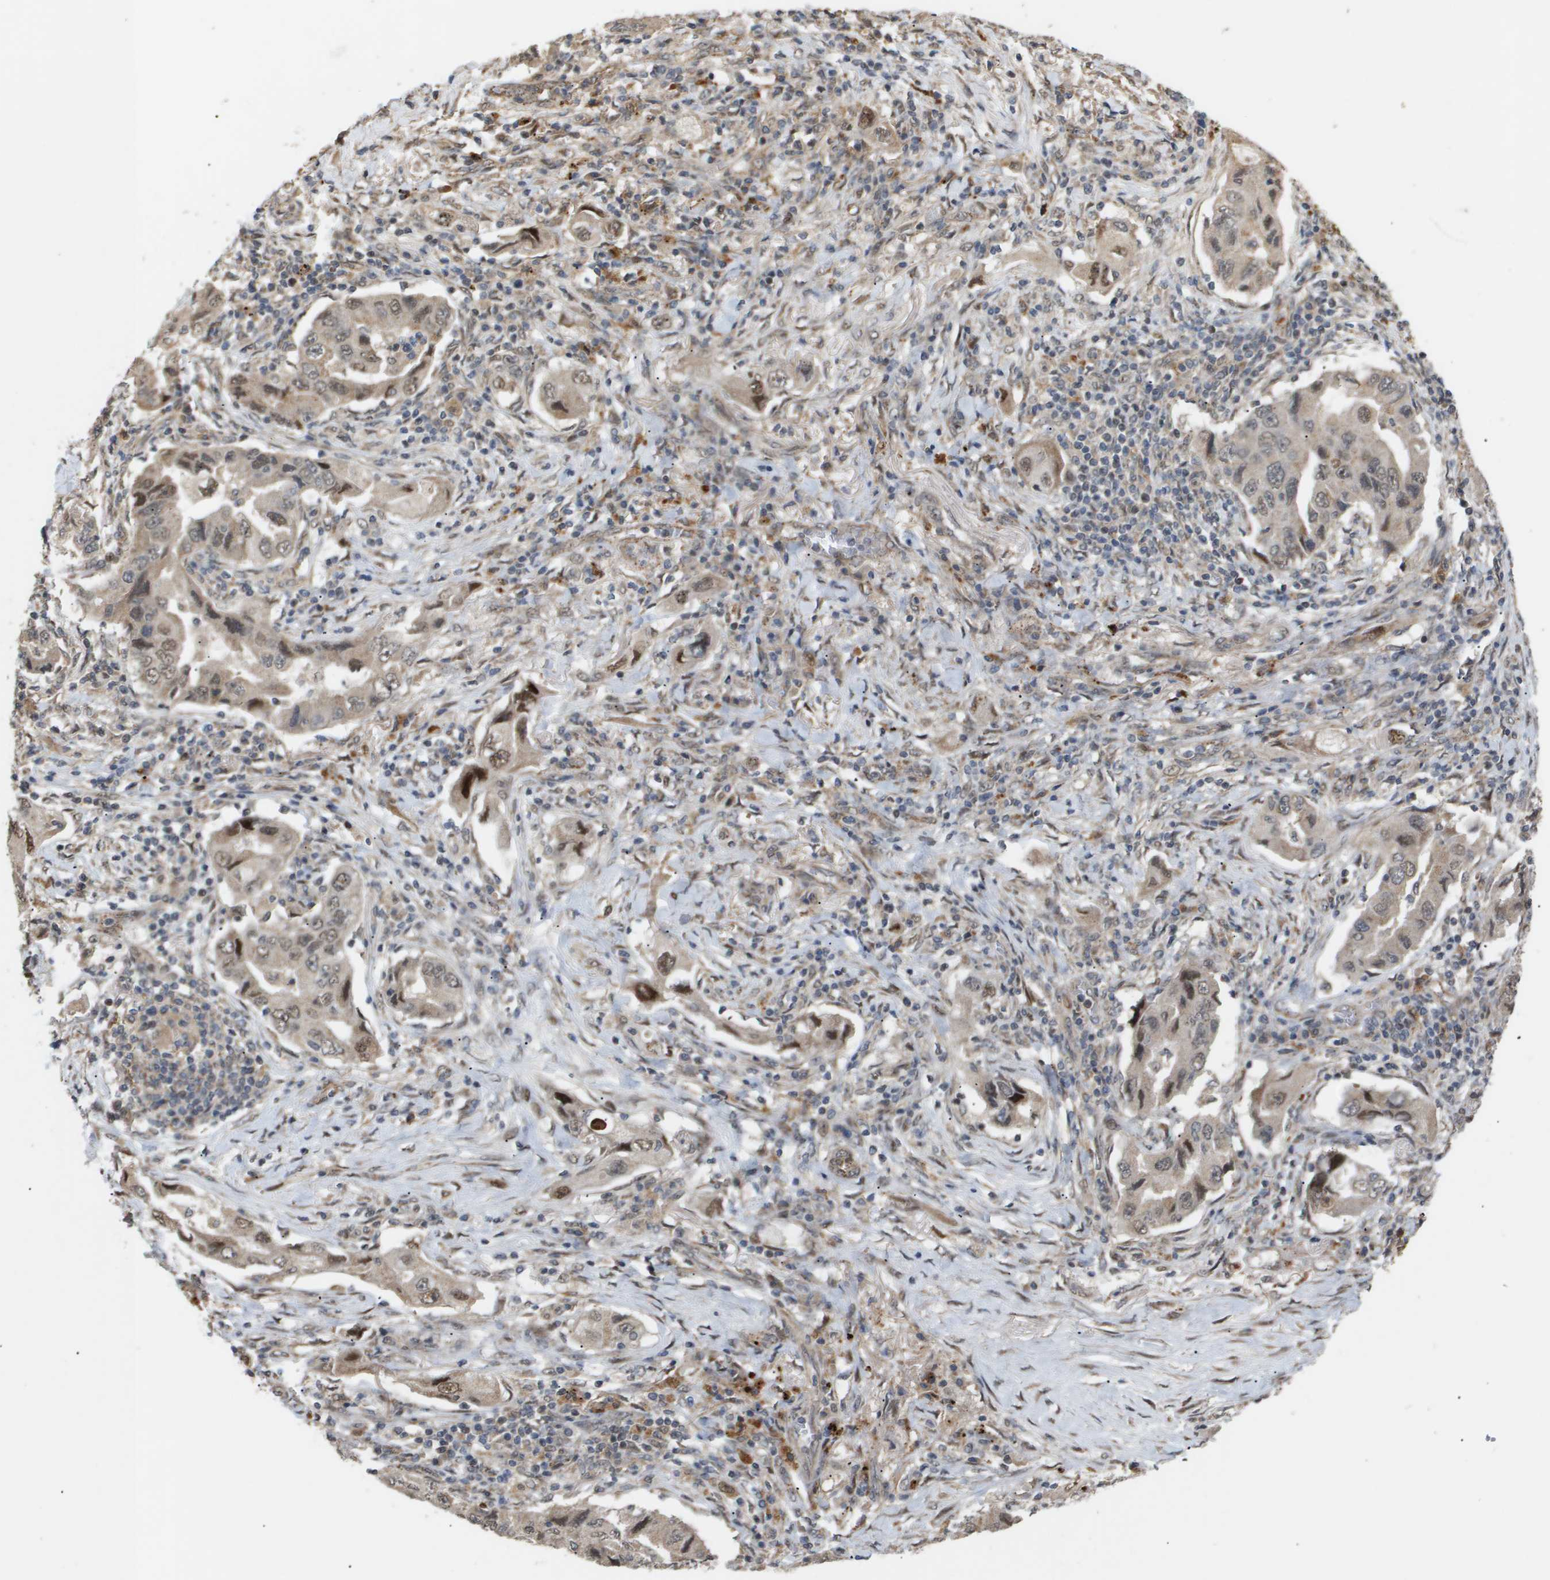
{"staining": {"intensity": "moderate", "quantity": "25%-75%", "location": "cytoplasmic/membranous,nuclear"}, "tissue": "lung cancer", "cell_type": "Tumor cells", "image_type": "cancer", "snomed": [{"axis": "morphology", "description": "Adenocarcinoma, NOS"}, {"axis": "topography", "description": "Lung"}], "caption": "Immunohistochemistry of human lung cancer (adenocarcinoma) exhibits medium levels of moderate cytoplasmic/membranous and nuclear staining in about 25%-75% of tumor cells.", "gene": "PDGFB", "patient": {"sex": "female", "age": 65}}